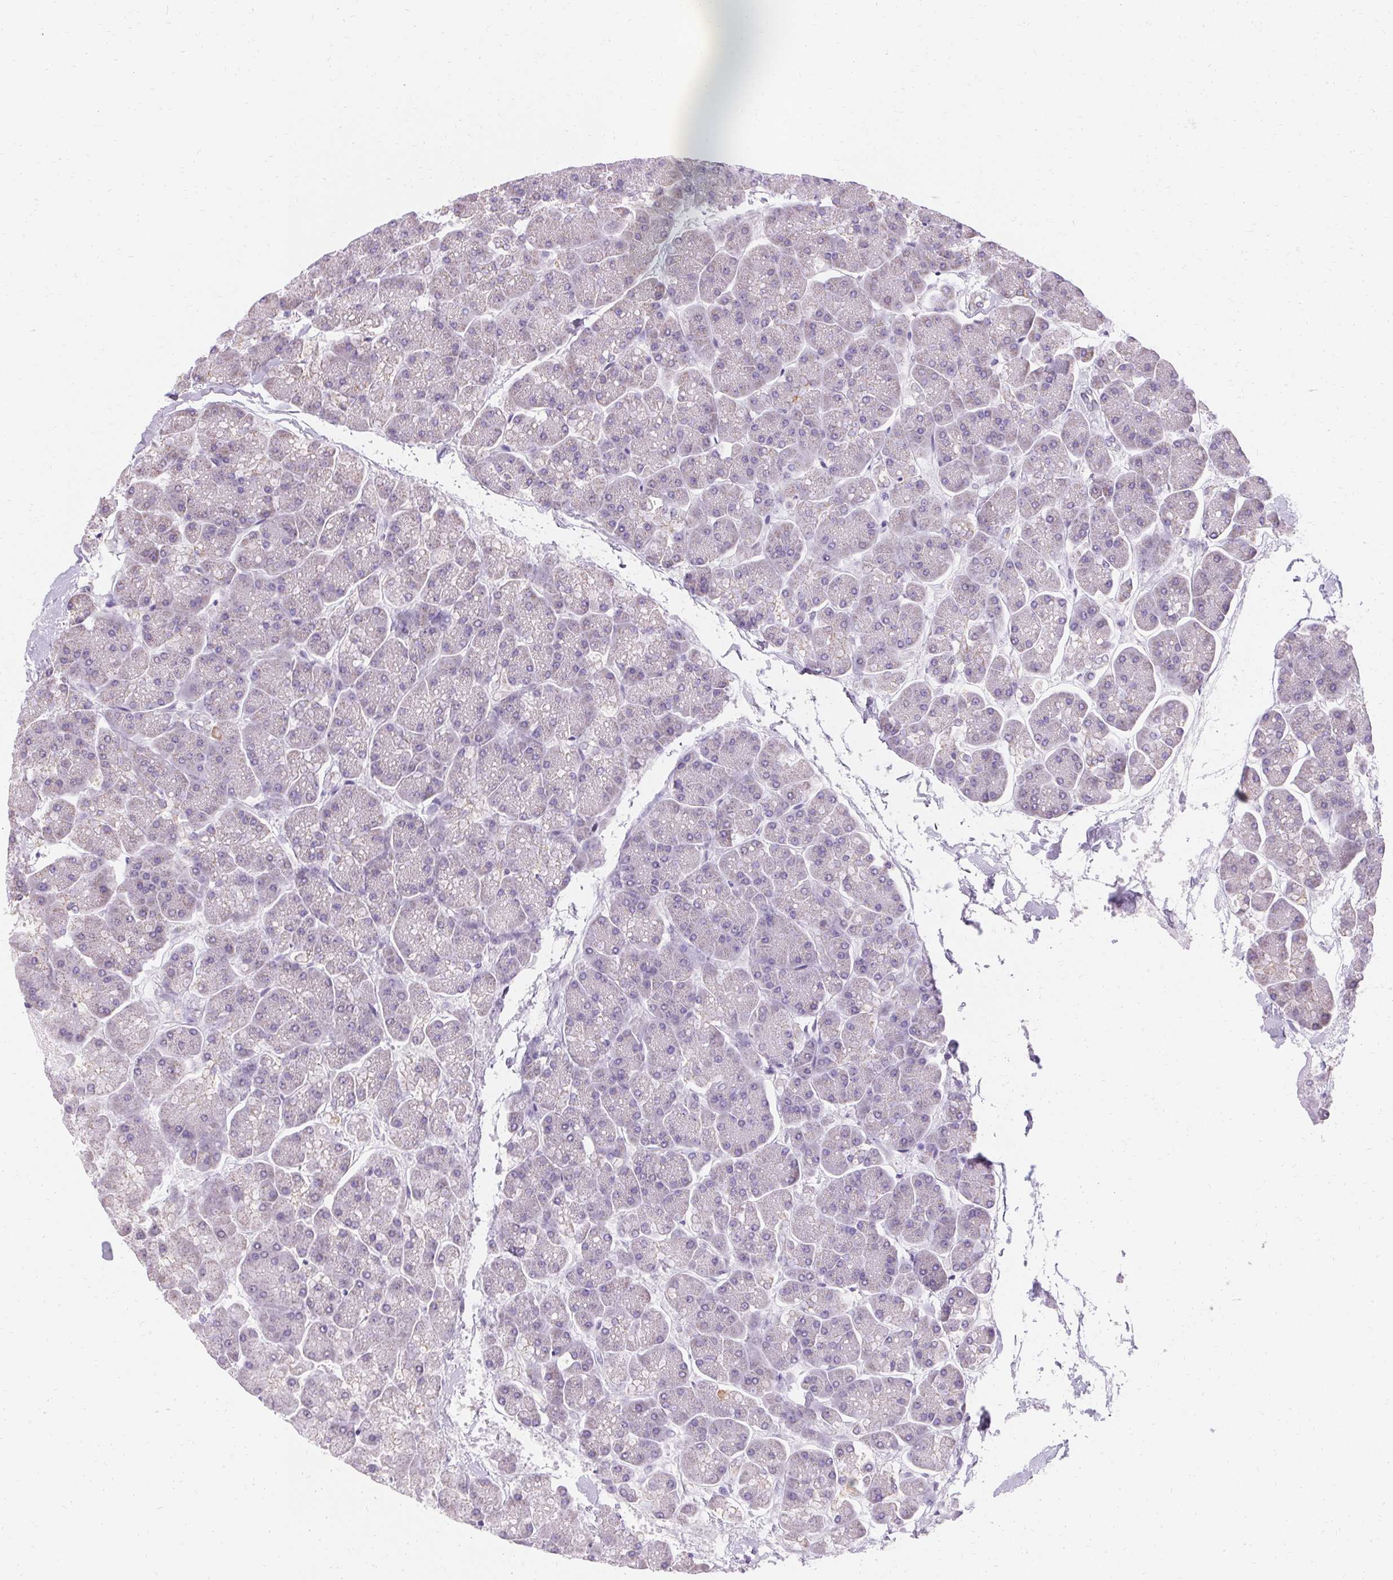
{"staining": {"intensity": "negative", "quantity": "none", "location": "none"}, "tissue": "pancreas", "cell_type": "Exocrine glandular cells", "image_type": "normal", "snomed": [{"axis": "morphology", "description": "Normal tissue, NOS"}, {"axis": "topography", "description": "Pancreas"}, {"axis": "topography", "description": "Peripheral nerve tissue"}], "caption": "Exocrine glandular cells are negative for protein expression in unremarkable human pancreas. (Stains: DAB (3,3'-diaminobenzidine) IHC with hematoxylin counter stain, Microscopy: brightfield microscopy at high magnification).", "gene": "ASGR2", "patient": {"sex": "male", "age": 54}}